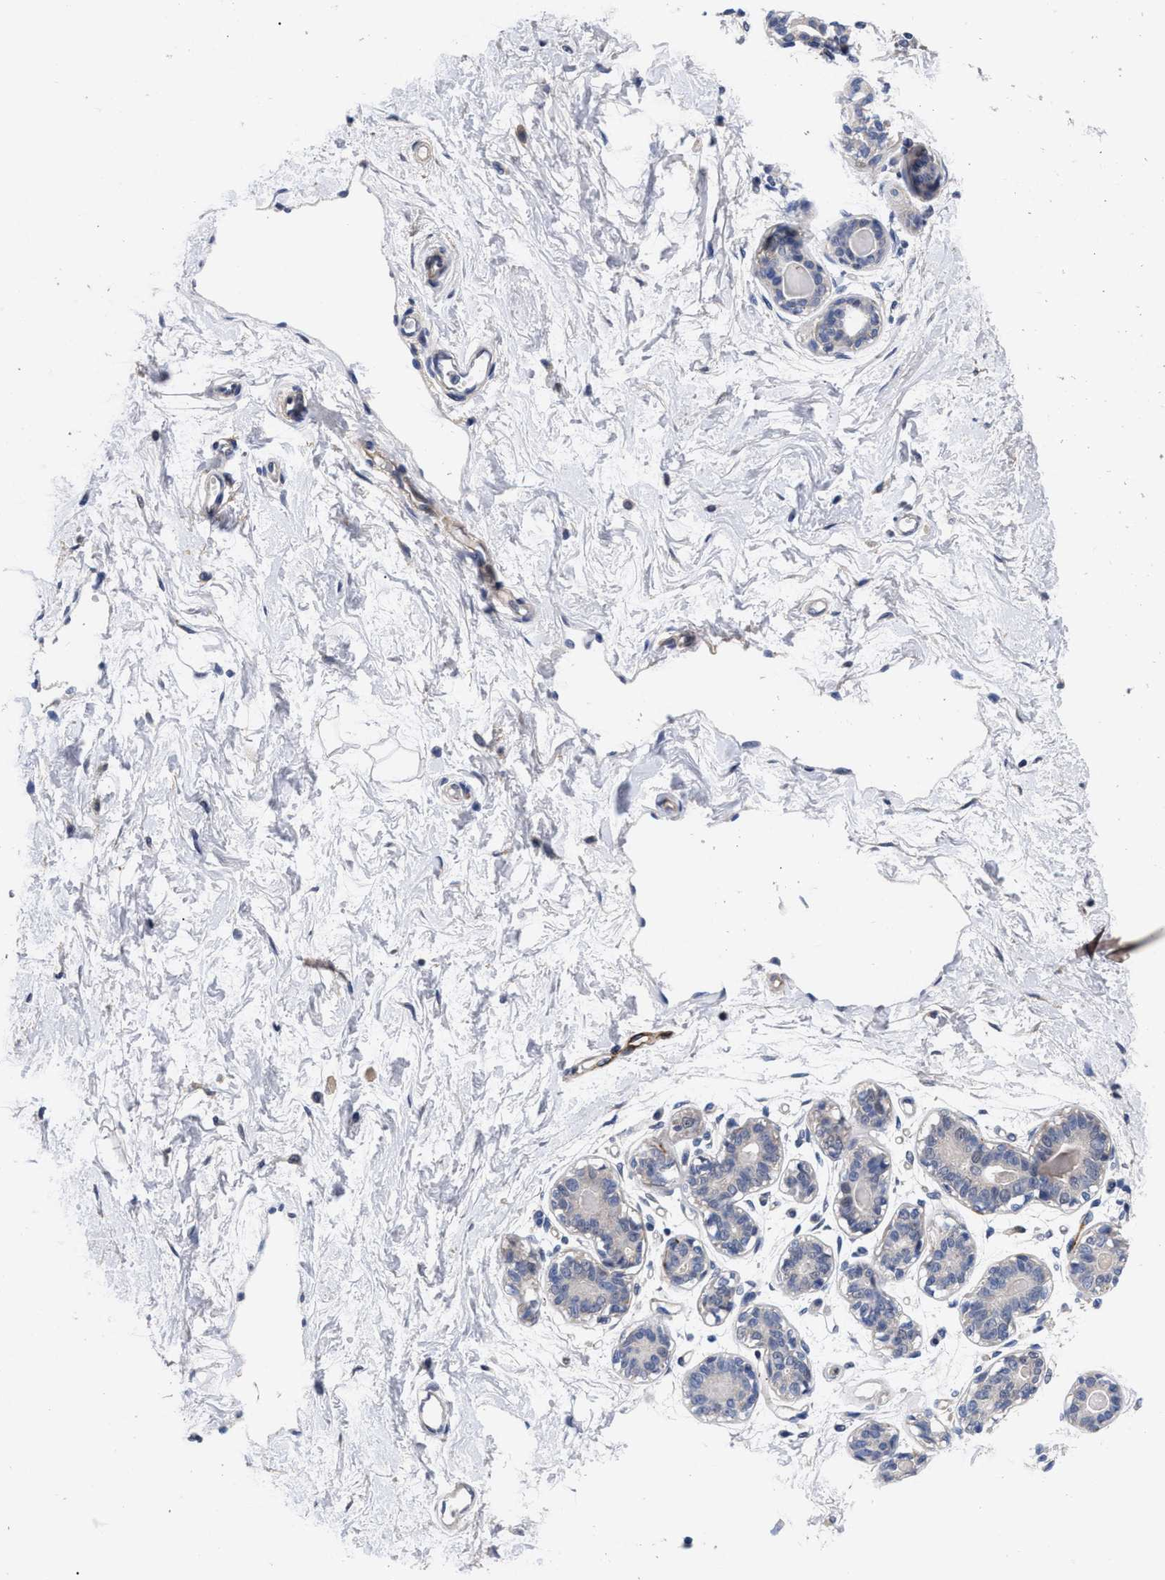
{"staining": {"intensity": "negative", "quantity": "none", "location": "none"}, "tissue": "breast", "cell_type": "Adipocytes", "image_type": "normal", "snomed": [{"axis": "morphology", "description": "Normal tissue, NOS"}, {"axis": "topography", "description": "Breast"}], "caption": "Immunohistochemistry (IHC) image of benign human breast stained for a protein (brown), which exhibits no positivity in adipocytes. (Brightfield microscopy of DAB (3,3'-diaminobenzidine) immunohistochemistry at high magnification).", "gene": "CCN5", "patient": {"sex": "female", "age": 45}}